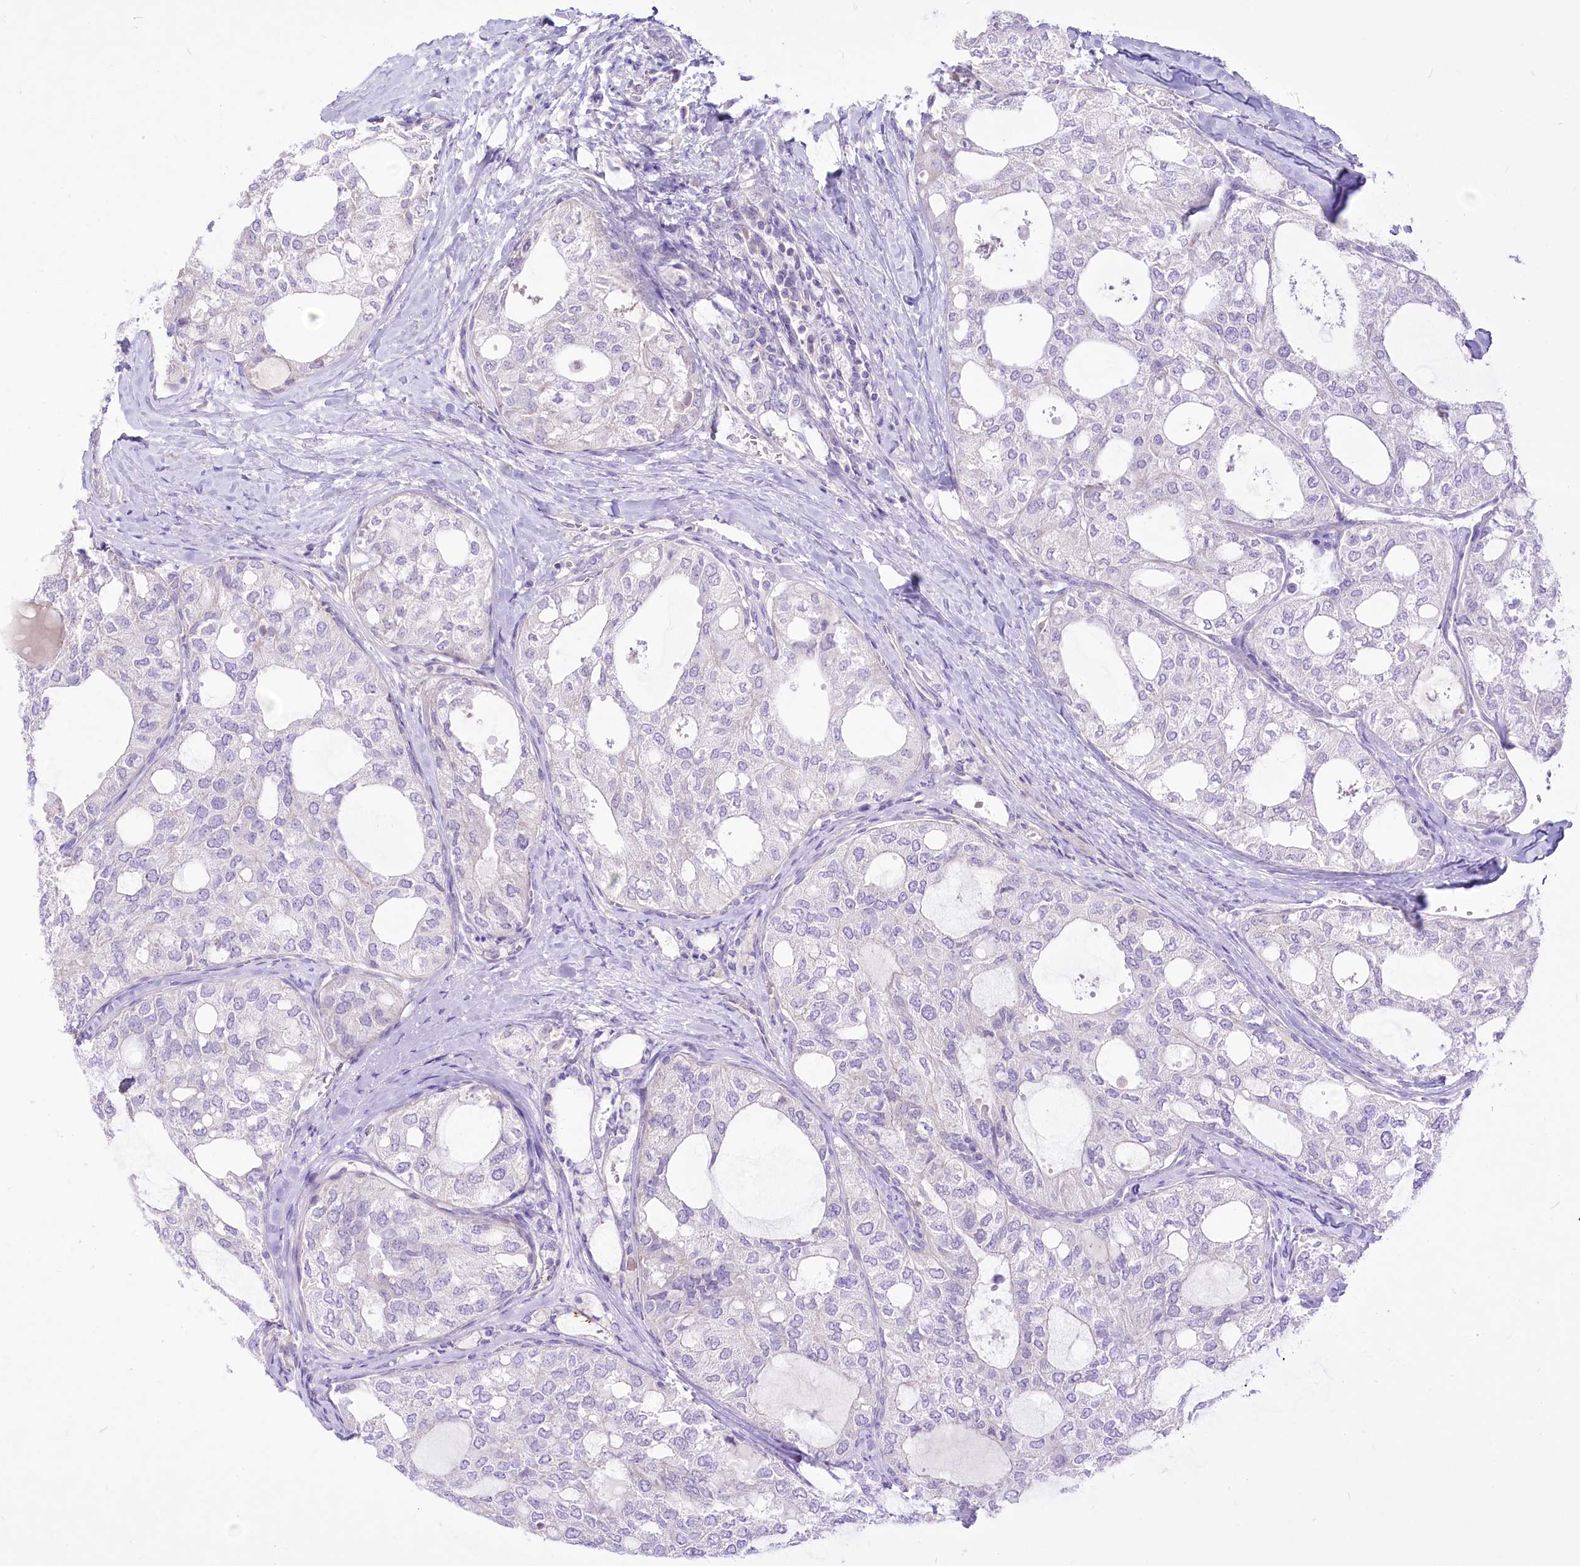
{"staining": {"intensity": "negative", "quantity": "none", "location": "none"}, "tissue": "thyroid cancer", "cell_type": "Tumor cells", "image_type": "cancer", "snomed": [{"axis": "morphology", "description": "Follicular adenoma carcinoma, NOS"}, {"axis": "topography", "description": "Thyroid gland"}], "caption": "Immunohistochemistry of human thyroid cancer reveals no positivity in tumor cells.", "gene": "HELT", "patient": {"sex": "male", "age": 75}}